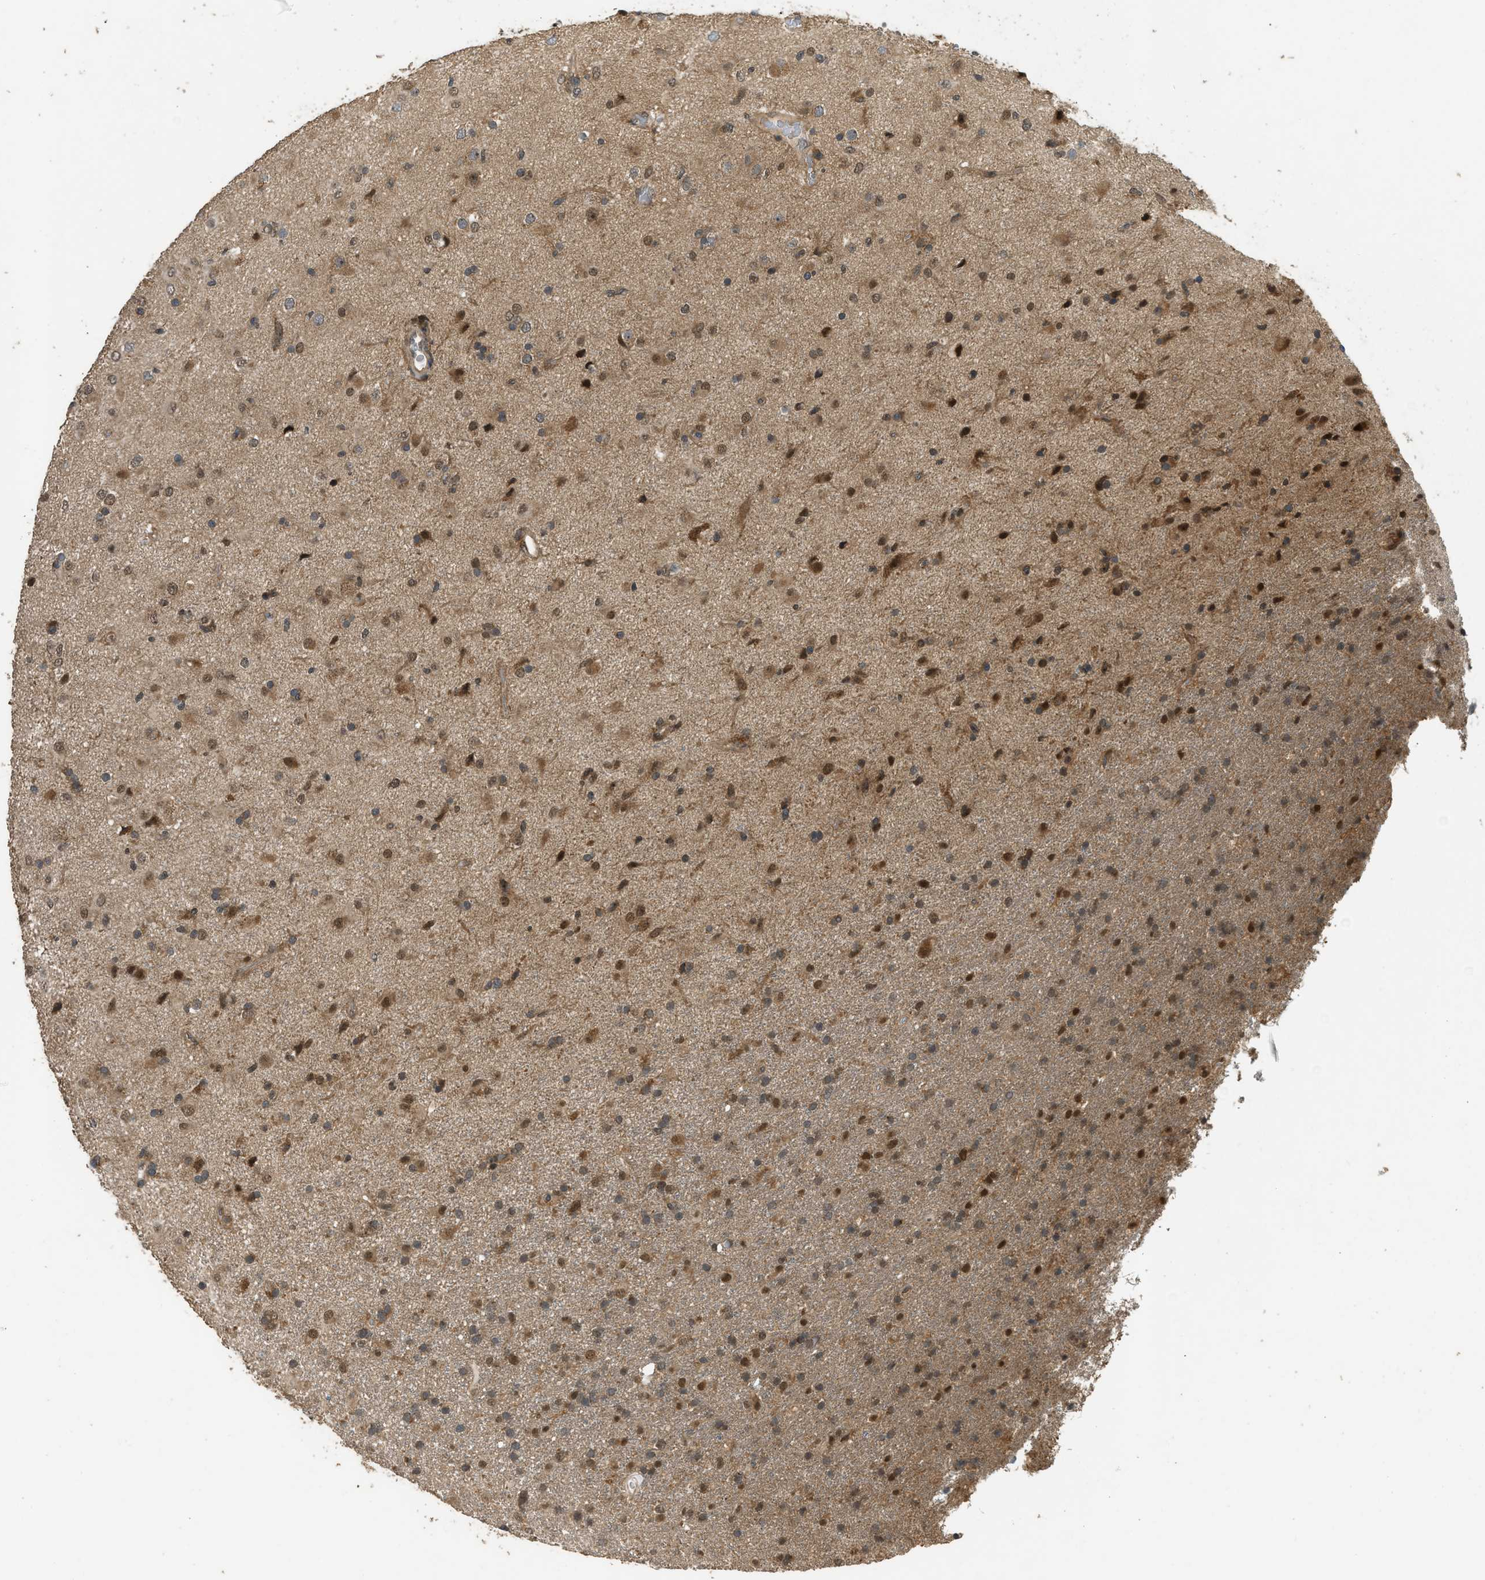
{"staining": {"intensity": "moderate", "quantity": ">75%", "location": "cytoplasmic/membranous,nuclear"}, "tissue": "glioma", "cell_type": "Tumor cells", "image_type": "cancer", "snomed": [{"axis": "morphology", "description": "Glioma, malignant, Low grade"}, {"axis": "topography", "description": "Brain"}], "caption": "The histopathology image exhibits staining of low-grade glioma (malignant), revealing moderate cytoplasmic/membranous and nuclear protein expression (brown color) within tumor cells.", "gene": "GET1", "patient": {"sex": "male", "age": 65}}